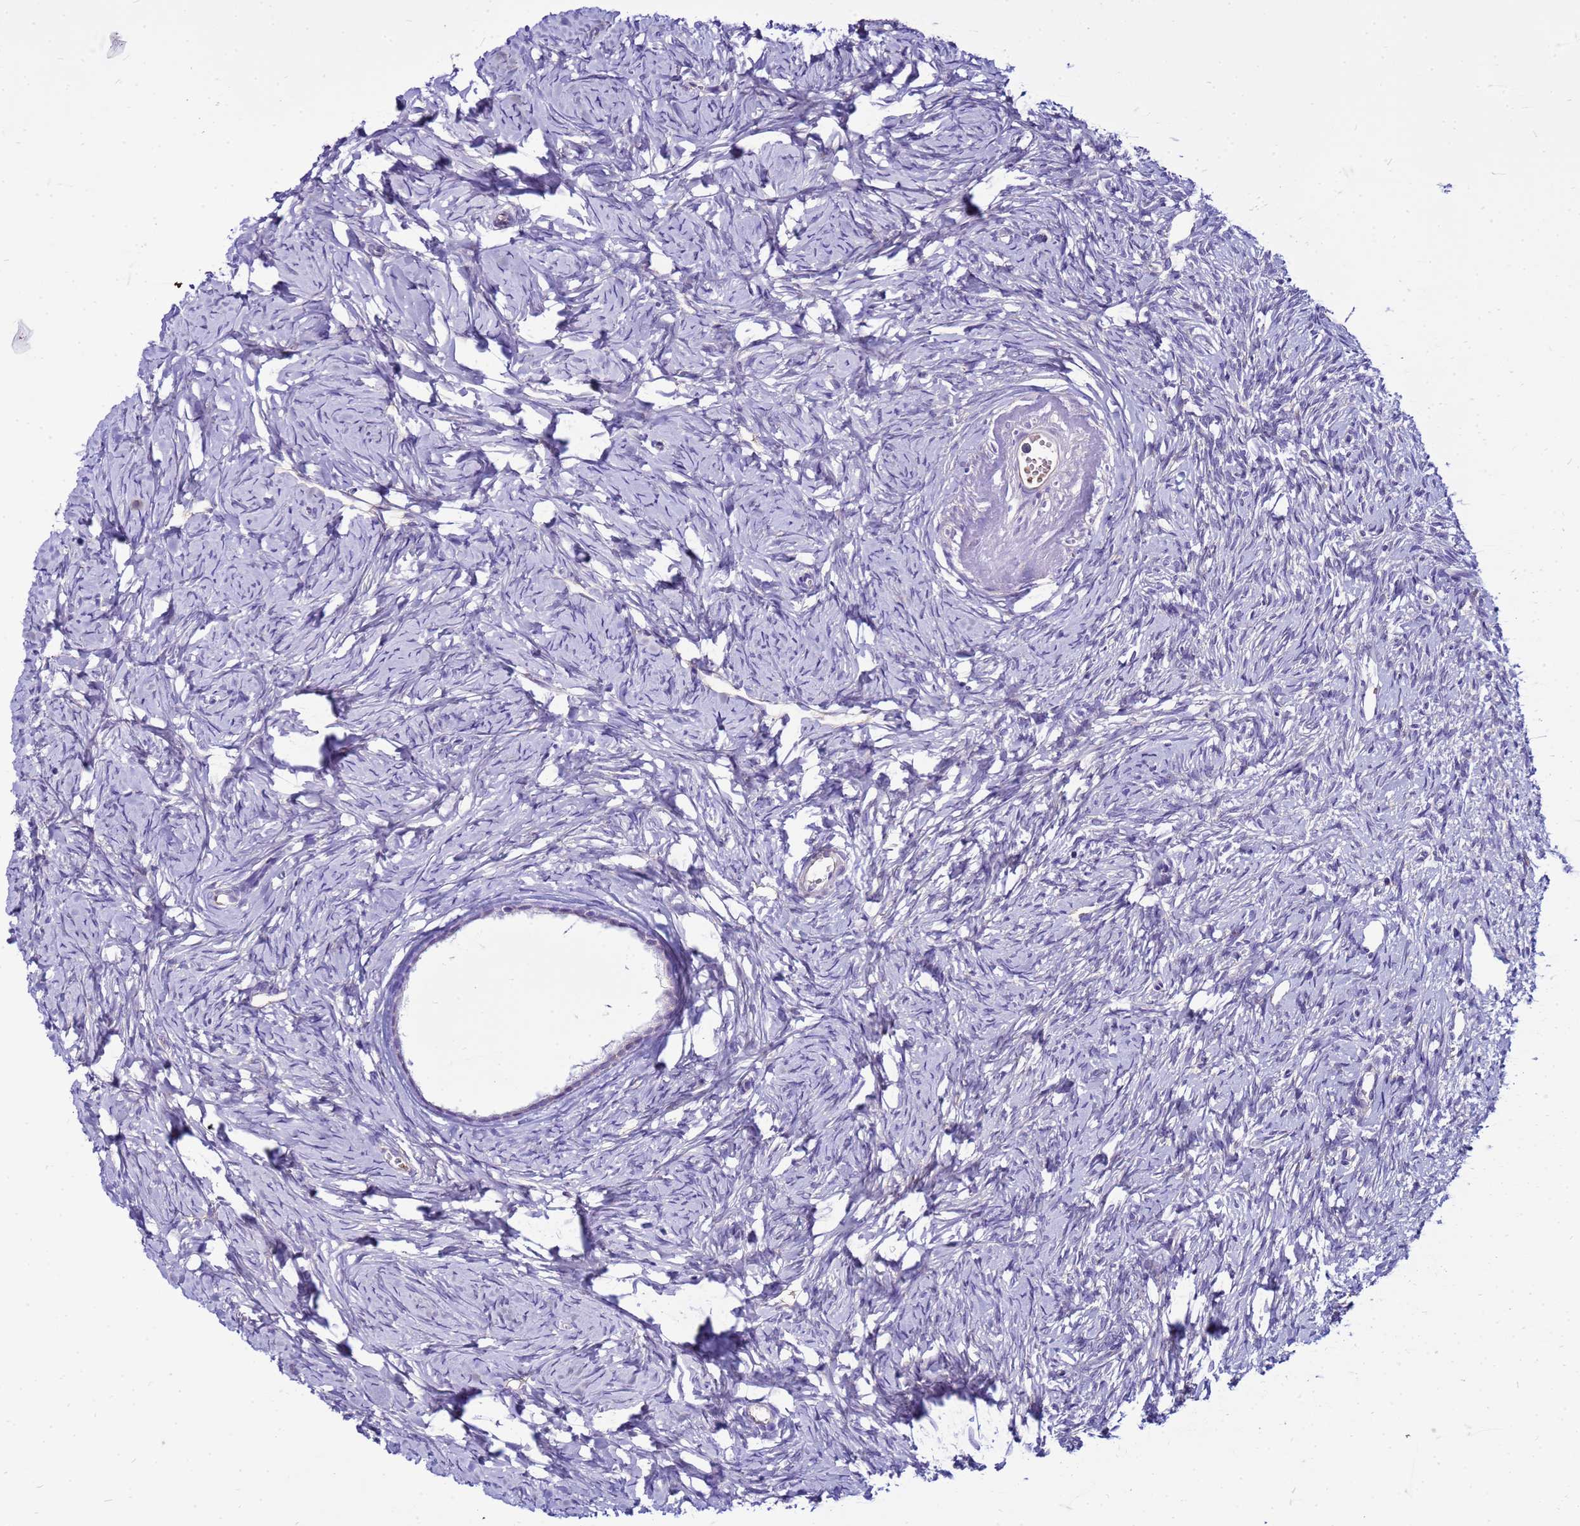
{"staining": {"intensity": "negative", "quantity": "none", "location": "none"}, "tissue": "ovary", "cell_type": "Follicle cells", "image_type": "normal", "snomed": [{"axis": "morphology", "description": "Normal tissue, NOS"}, {"axis": "topography", "description": "Ovary"}], "caption": "Immunohistochemistry (IHC) photomicrograph of unremarkable human ovary stained for a protein (brown), which demonstrates no staining in follicle cells. Brightfield microscopy of immunohistochemistry (IHC) stained with DAB (3,3'-diaminobenzidine) (brown) and hematoxylin (blue), captured at high magnification.", "gene": "PKD1", "patient": {"sex": "female", "age": 51}}